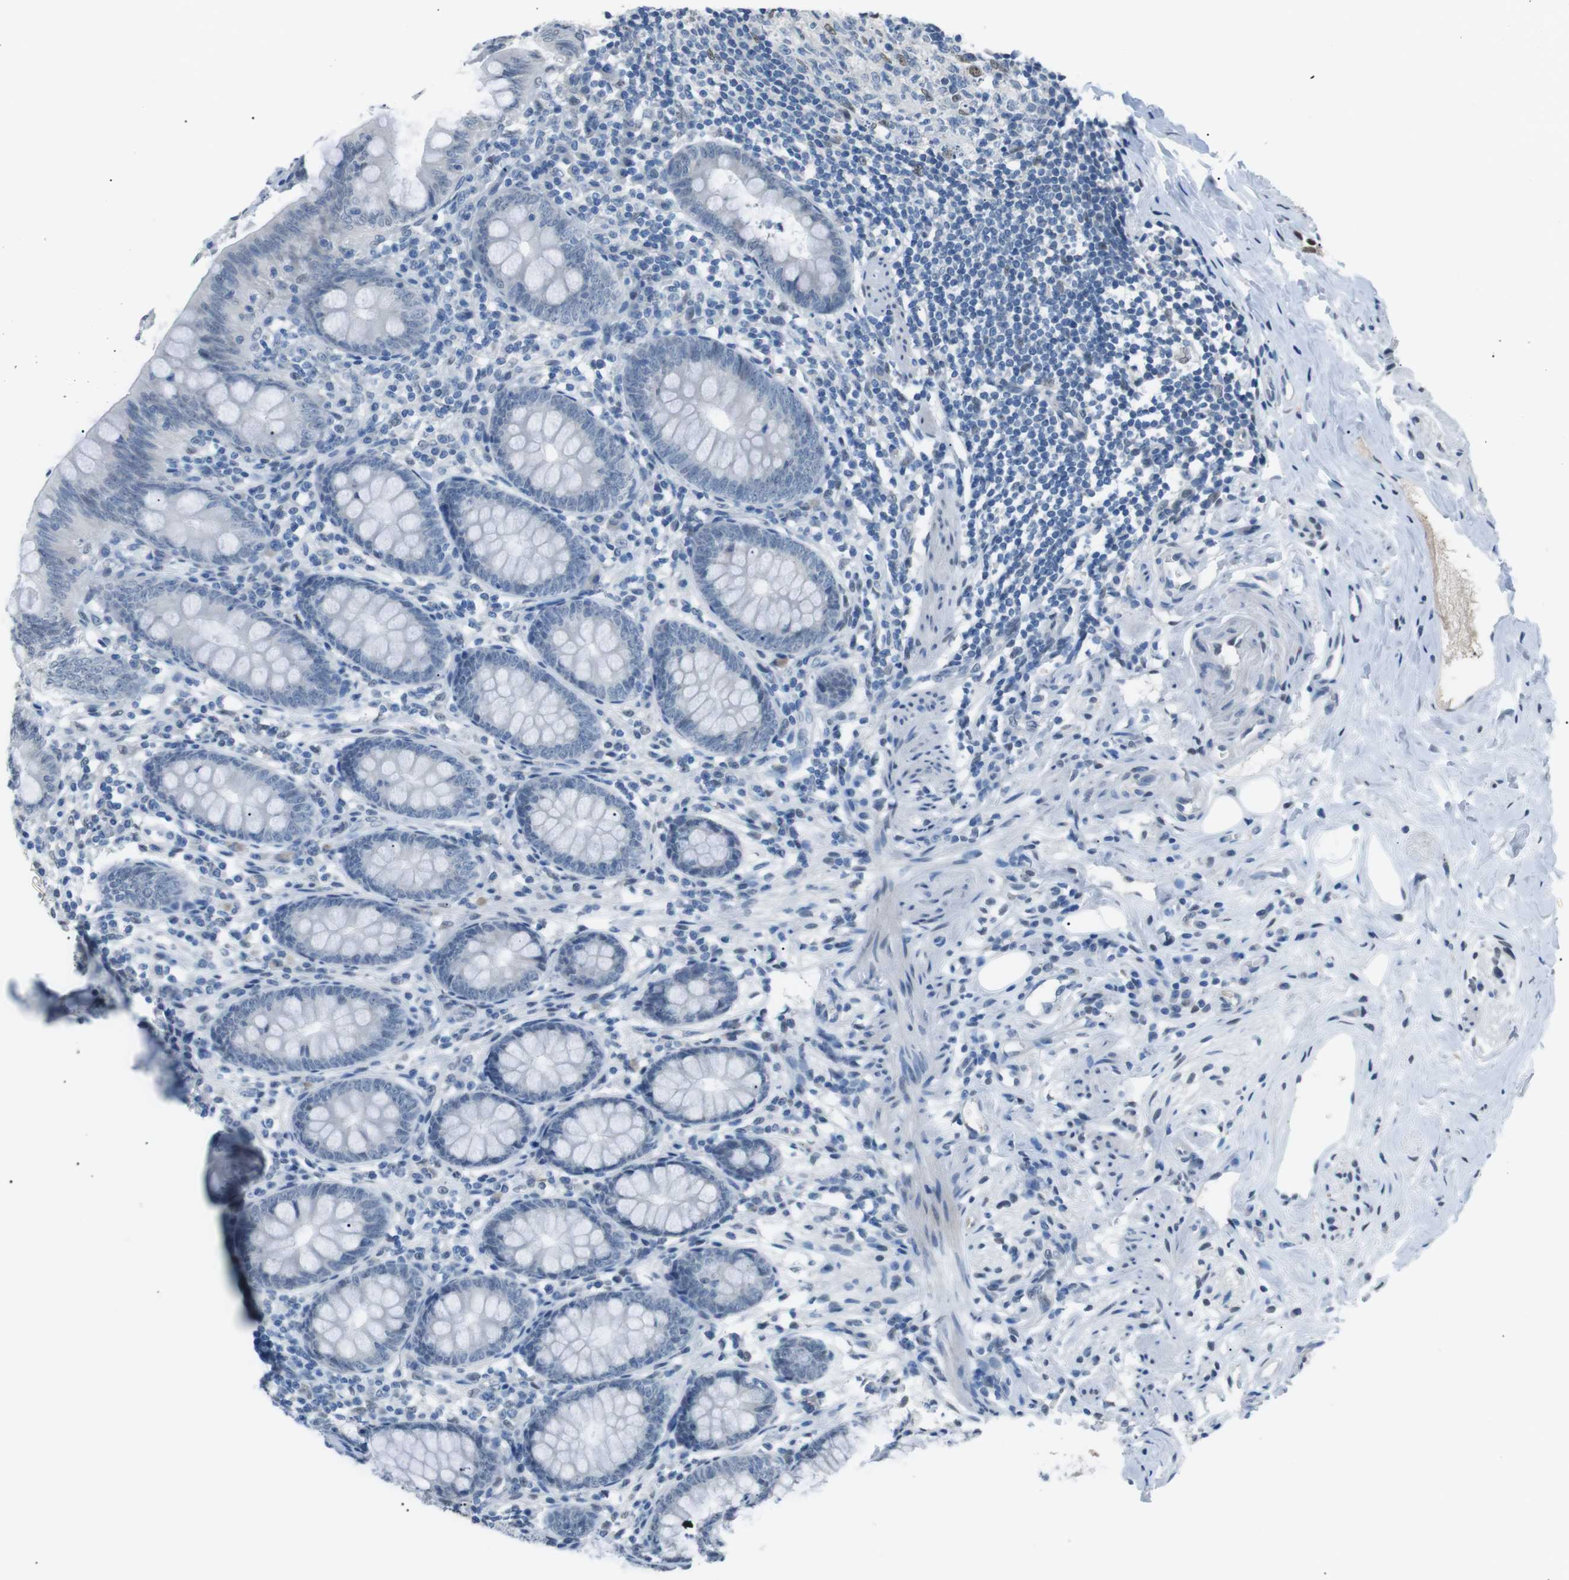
{"staining": {"intensity": "negative", "quantity": "none", "location": "none"}, "tissue": "appendix", "cell_type": "Glandular cells", "image_type": "normal", "snomed": [{"axis": "morphology", "description": "Normal tissue, NOS"}, {"axis": "topography", "description": "Appendix"}], "caption": "High magnification brightfield microscopy of unremarkable appendix stained with DAB (3,3'-diaminobenzidine) (brown) and counterstained with hematoxylin (blue): glandular cells show no significant expression. (DAB (3,3'-diaminobenzidine) IHC with hematoxylin counter stain).", "gene": "SRPK2", "patient": {"sex": "female", "age": 77}}